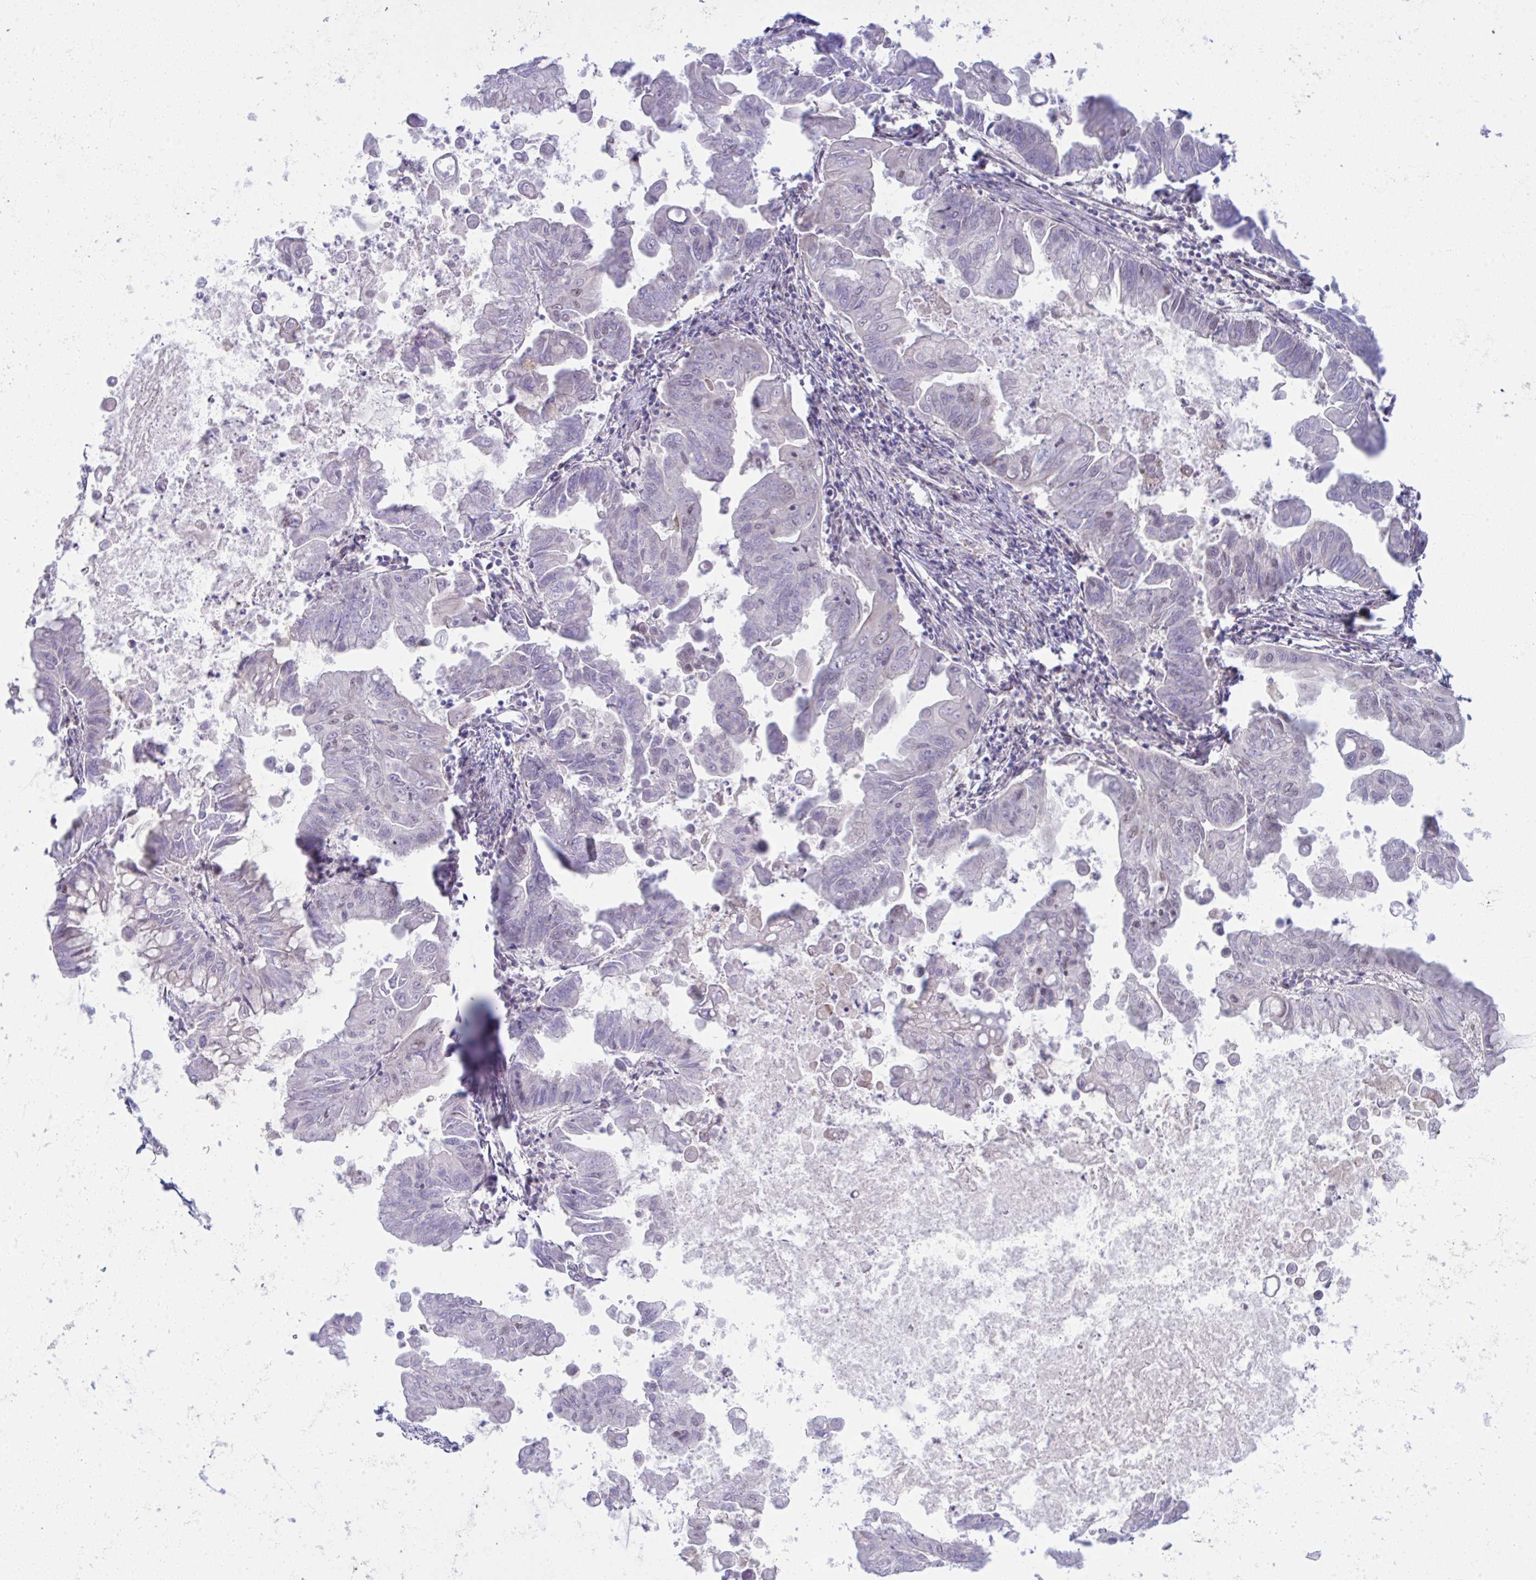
{"staining": {"intensity": "negative", "quantity": "none", "location": "none"}, "tissue": "stomach cancer", "cell_type": "Tumor cells", "image_type": "cancer", "snomed": [{"axis": "morphology", "description": "Adenocarcinoma, NOS"}, {"axis": "topography", "description": "Stomach, upper"}], "caption": "DAB (3,3'-diaminobenzidine) immunohistochemical staining of human stomach cancer (adenocarcinoma) exhibits no significant positivity in tumor cells.", "gene": "C9orf64", "patient": {"sex": "male", "age": 80}}